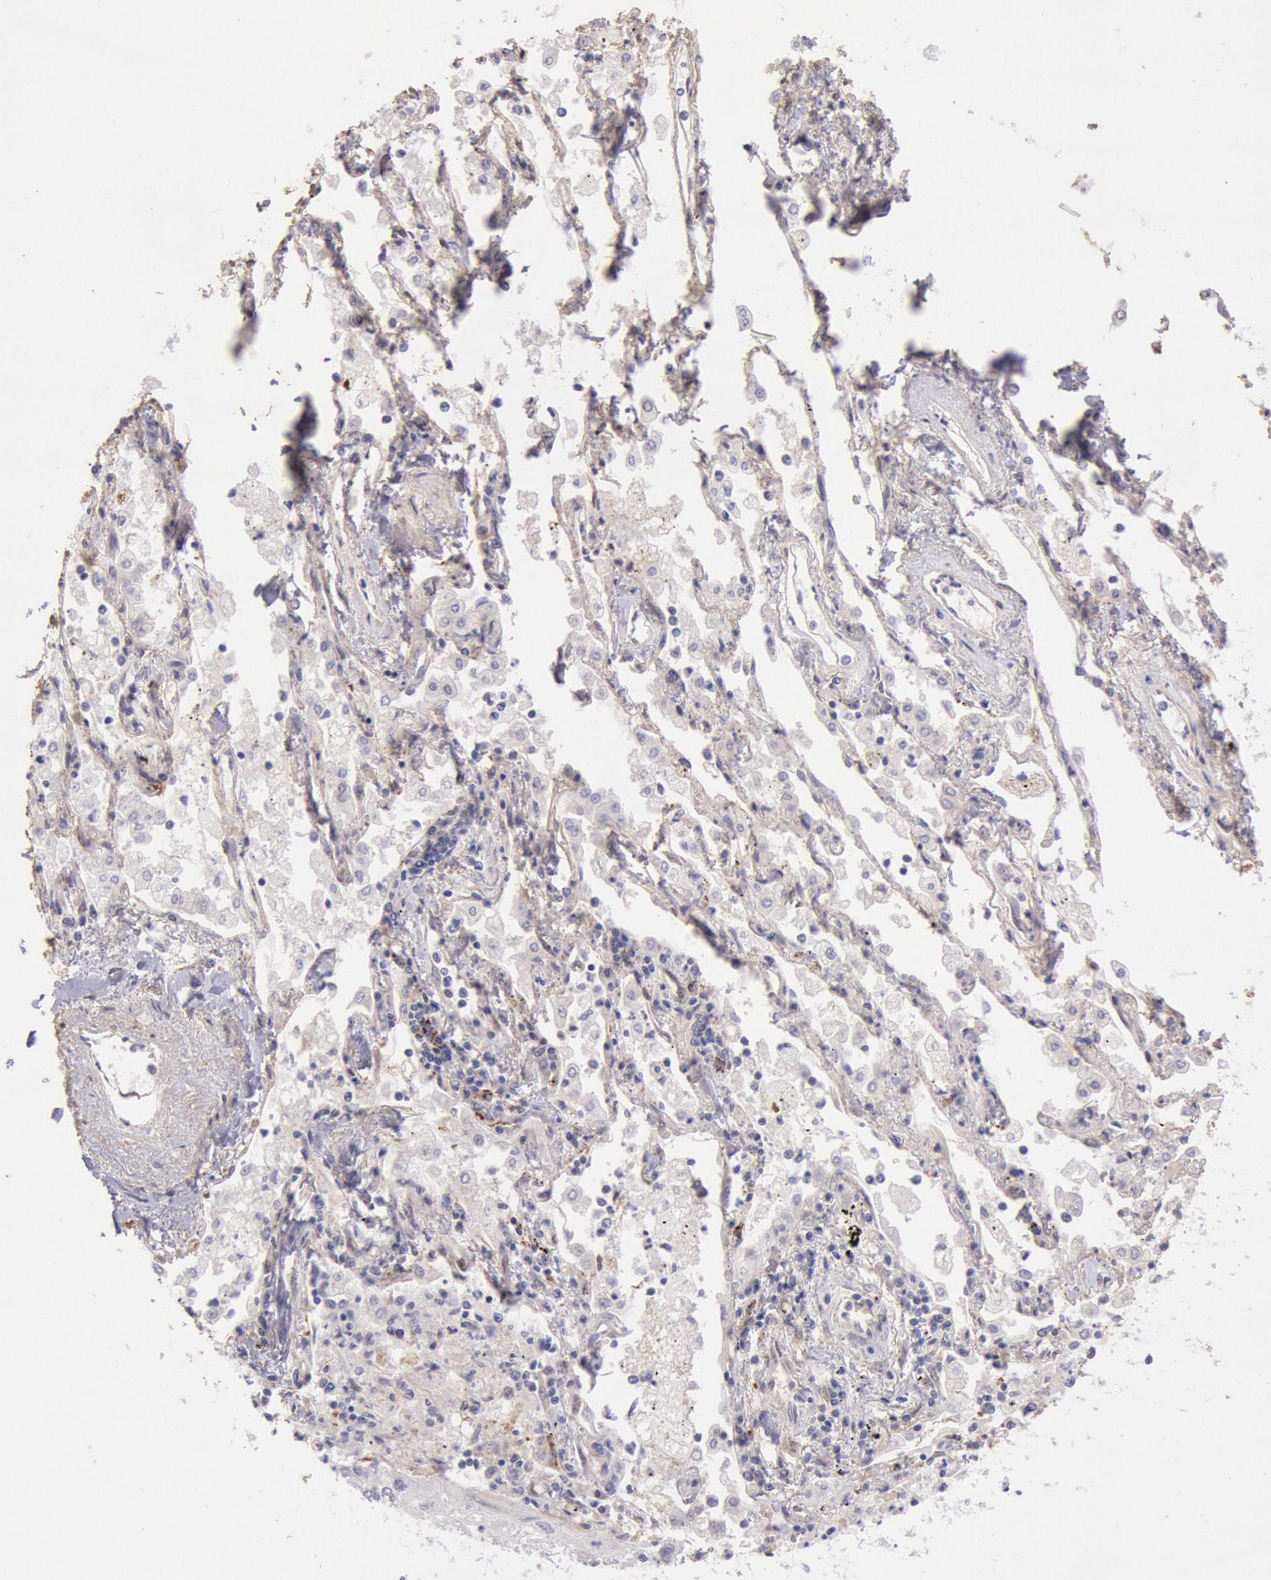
{"staining": {"intensity": "weak", "quantity": "<25%", "location": "cytoplasmic/membranous"}, "tissue": "lung cancer", "cell_type": "Tumor cells", "image_type": "cancer", "snomed": [{"axis": "morphology", "description": "Squamous cell carcinoma, NOS"}, {"axis": "topography", "description": "Lung"}], "caption": "IHC histopathology image of neoplastic tissue: human lung cancer (squamous cell carcinoma) stained with DAB (3,3'-diaminobenzidine) shows no significant protein expression in tumor cells. (Brightfield microscopy of DAB (3,3'-diaminobenzidine) IHC at high magnification).", "gene": "CDKN2B", "patient": {"sex": "male", "age": 75}}